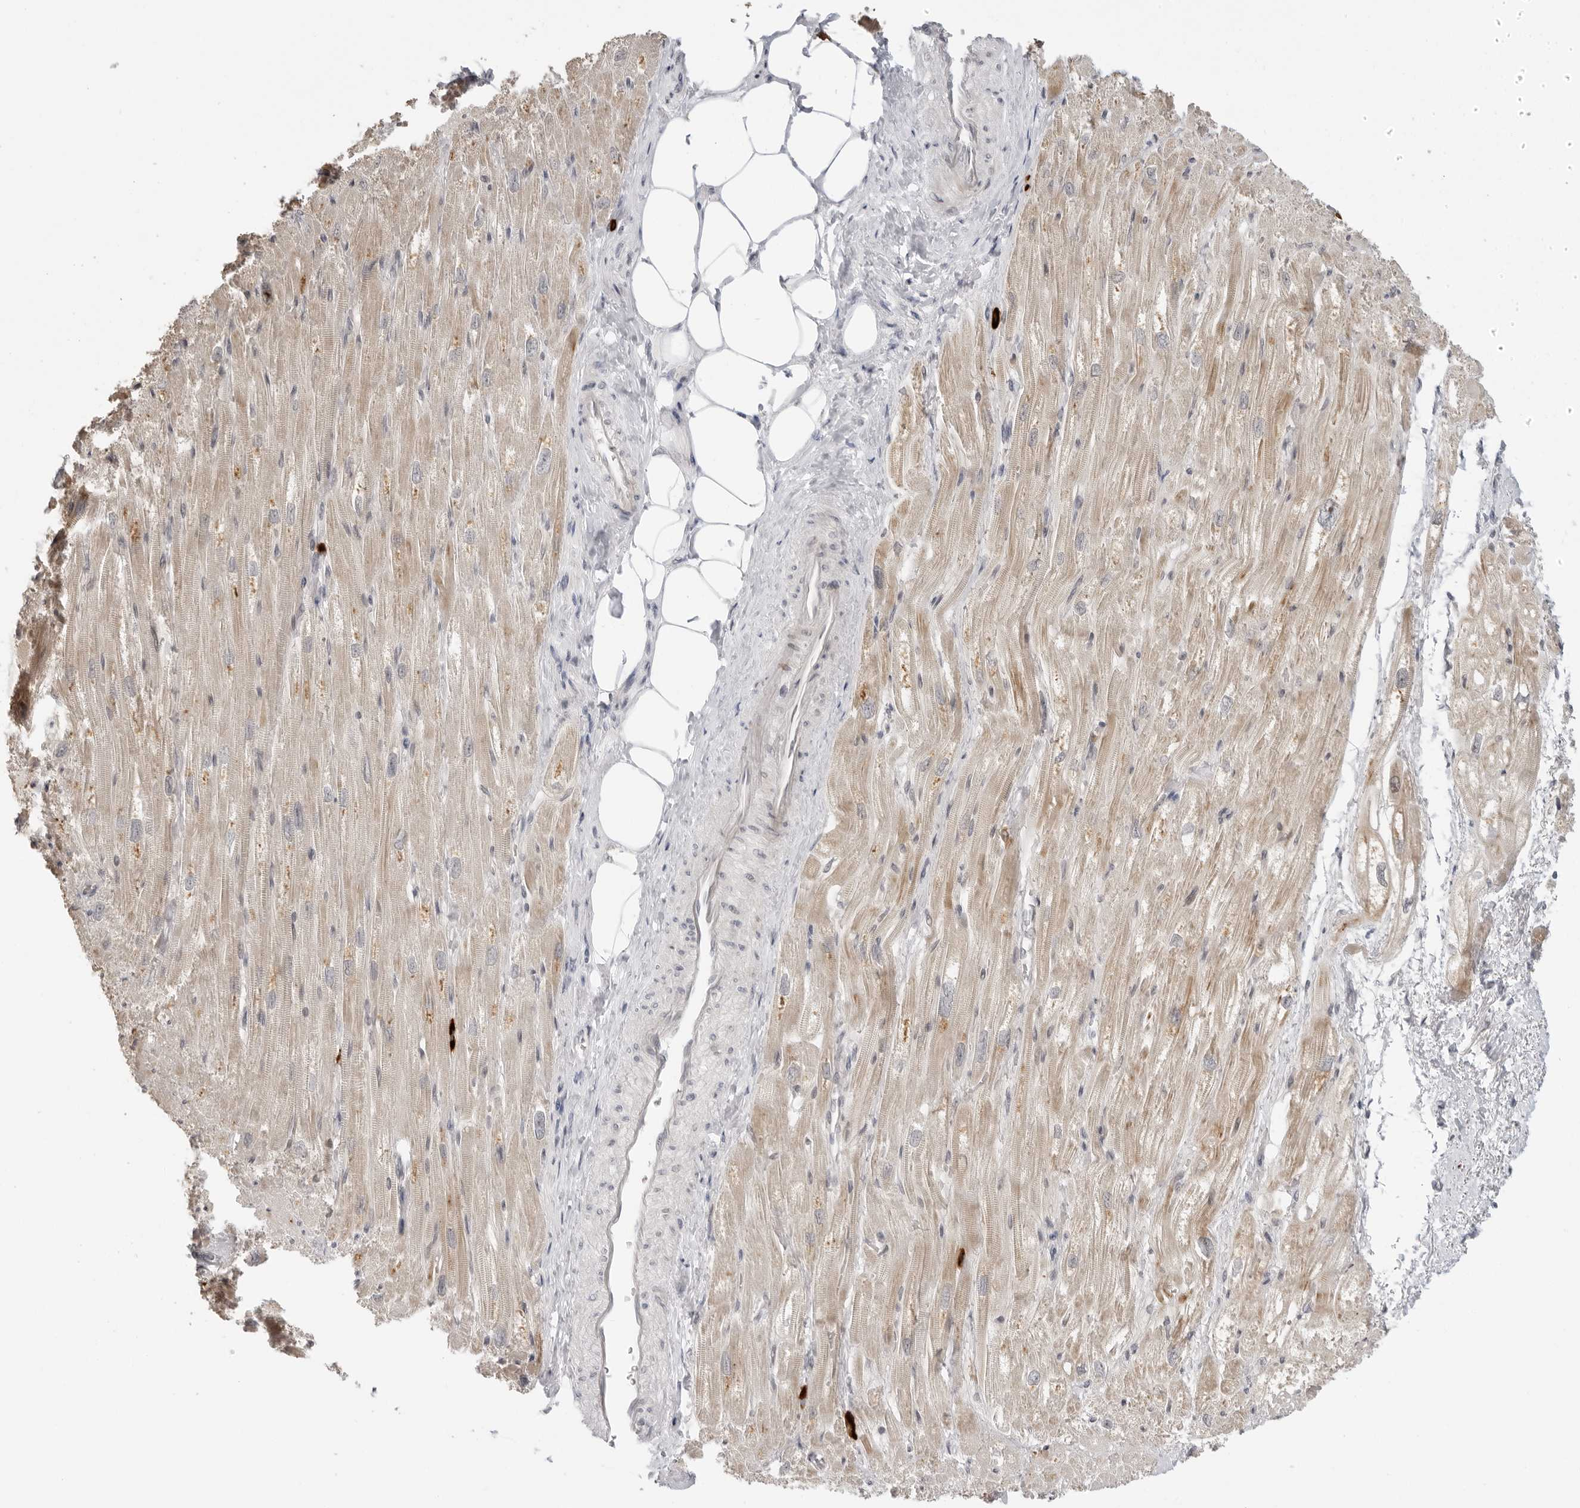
{"staining": {"intensity": "weak", "quantity": ">75%", "location": "cytoplasmic/membranous"}, "tissue": "heart muscle", "cell_type": "Cardiomyocytes", "image_type": "normal", "snomed": [{"axis": "morphology", "description": "Normal tissue, NOS"}, {"axis": "topography", "description": "Heart"}], "caption": "The histopathology image reveals staining of benign heart muscle, revealing weak cytoplasmic/membranous protein staining (brown color) within cardiomyocytes. (DAB (3,3'-diaminobenzidine) IHC, brown staining for protein, blue staining for nuclei).", "gene": "SUGCT", "patient": {"sex": "male", "age": 50}}